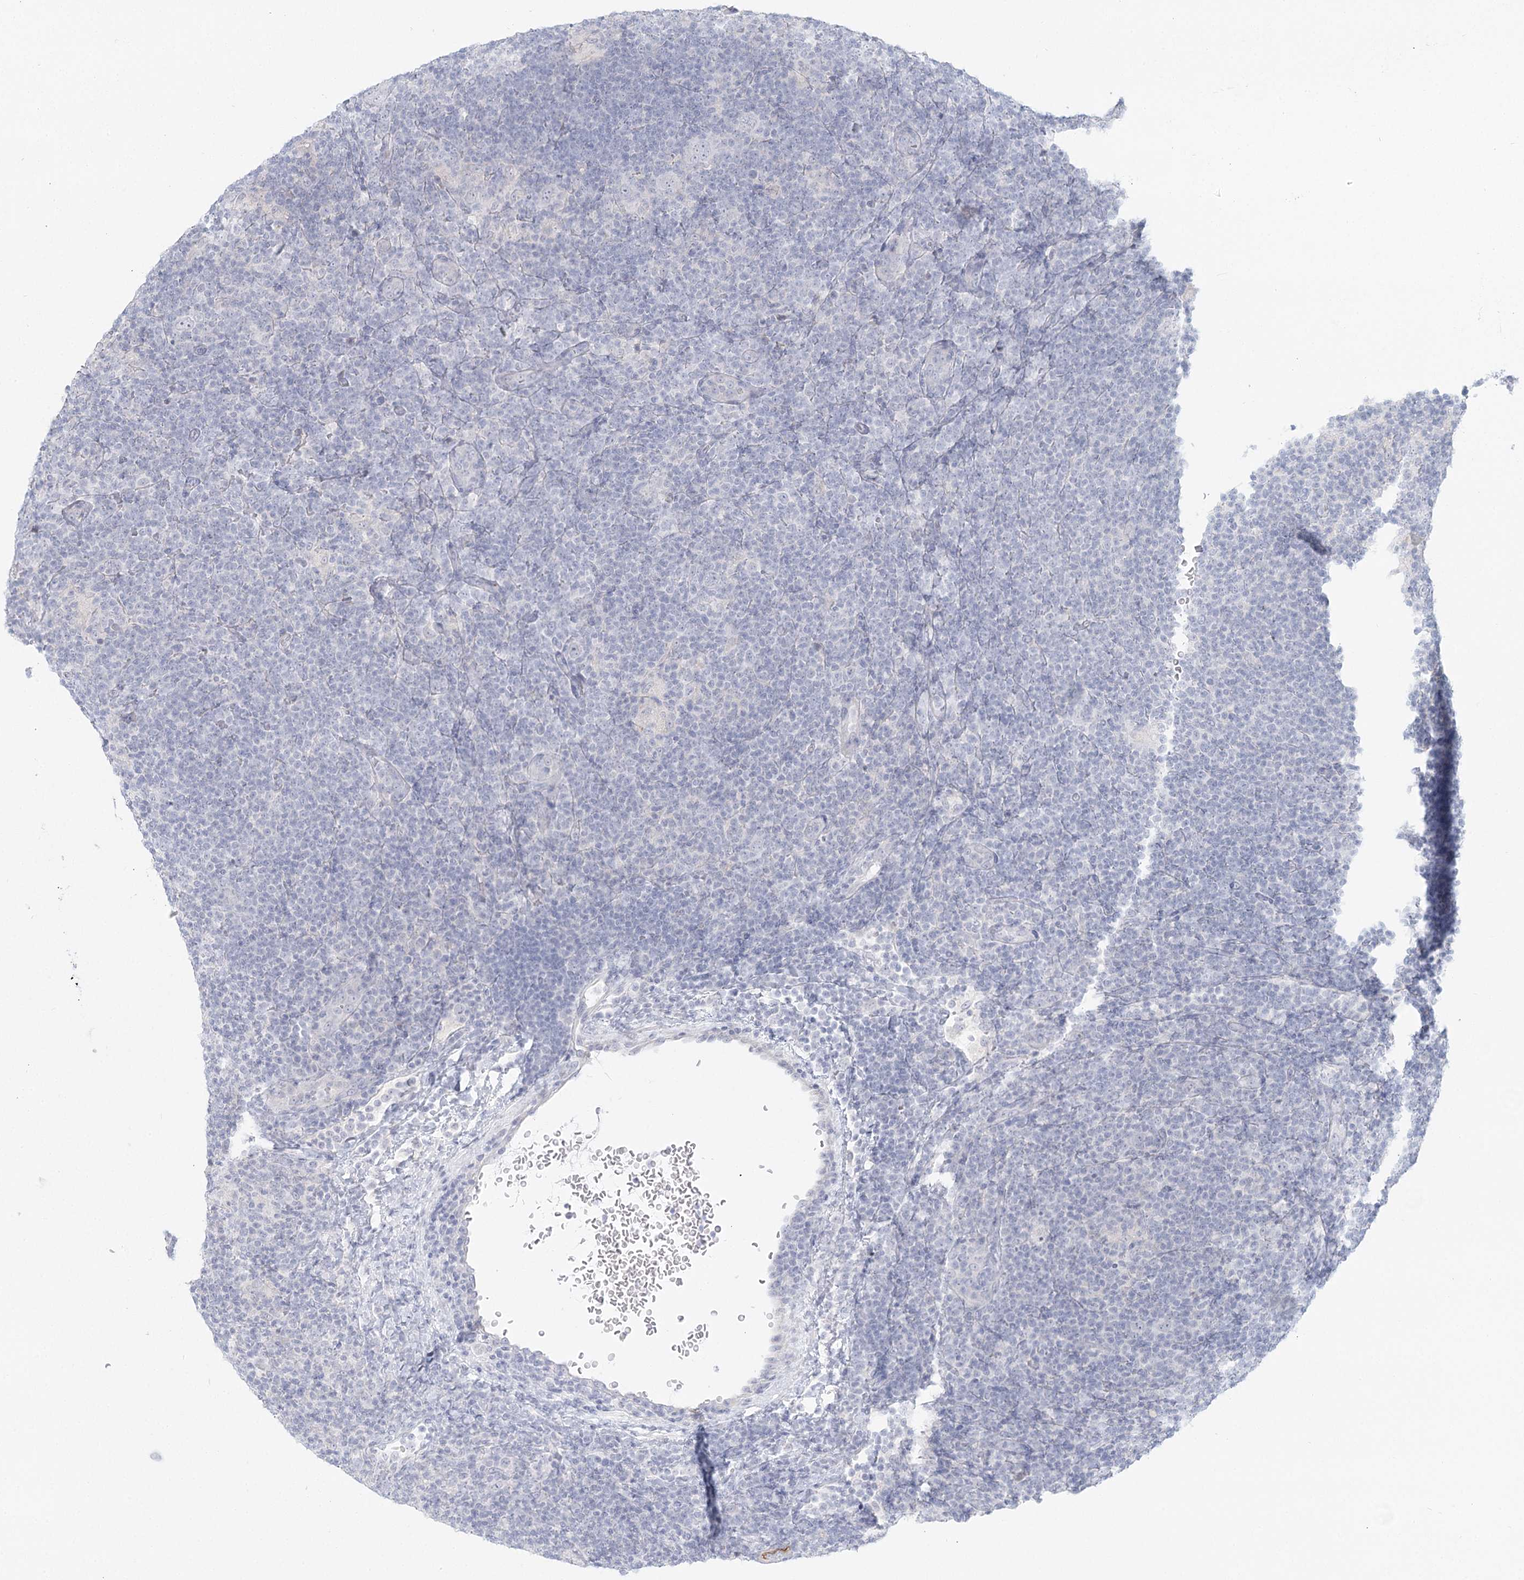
{"staining": {"intensity": "negative", "quantity": "none", "location": "none"}, "tissue": "lymphoma", "cell_type": "Tumor cells", "image_type": "cancer", "snomed": [{"axis": "morphology", "description": "Hodgkin's disease, NOS"}, {"axis": "topography", "description": "Lymph node"}], "caption": "Tumor cells are negative for protein expression in human Hodgkin's disease. The staining was performed using DAB to visualize the protein expression in brown, while the nuclei were stained in blue with hematoxylin (Magnification: 20x).", "gene": "DMGDH", "patient": {"sex": "female", "age": 57}}